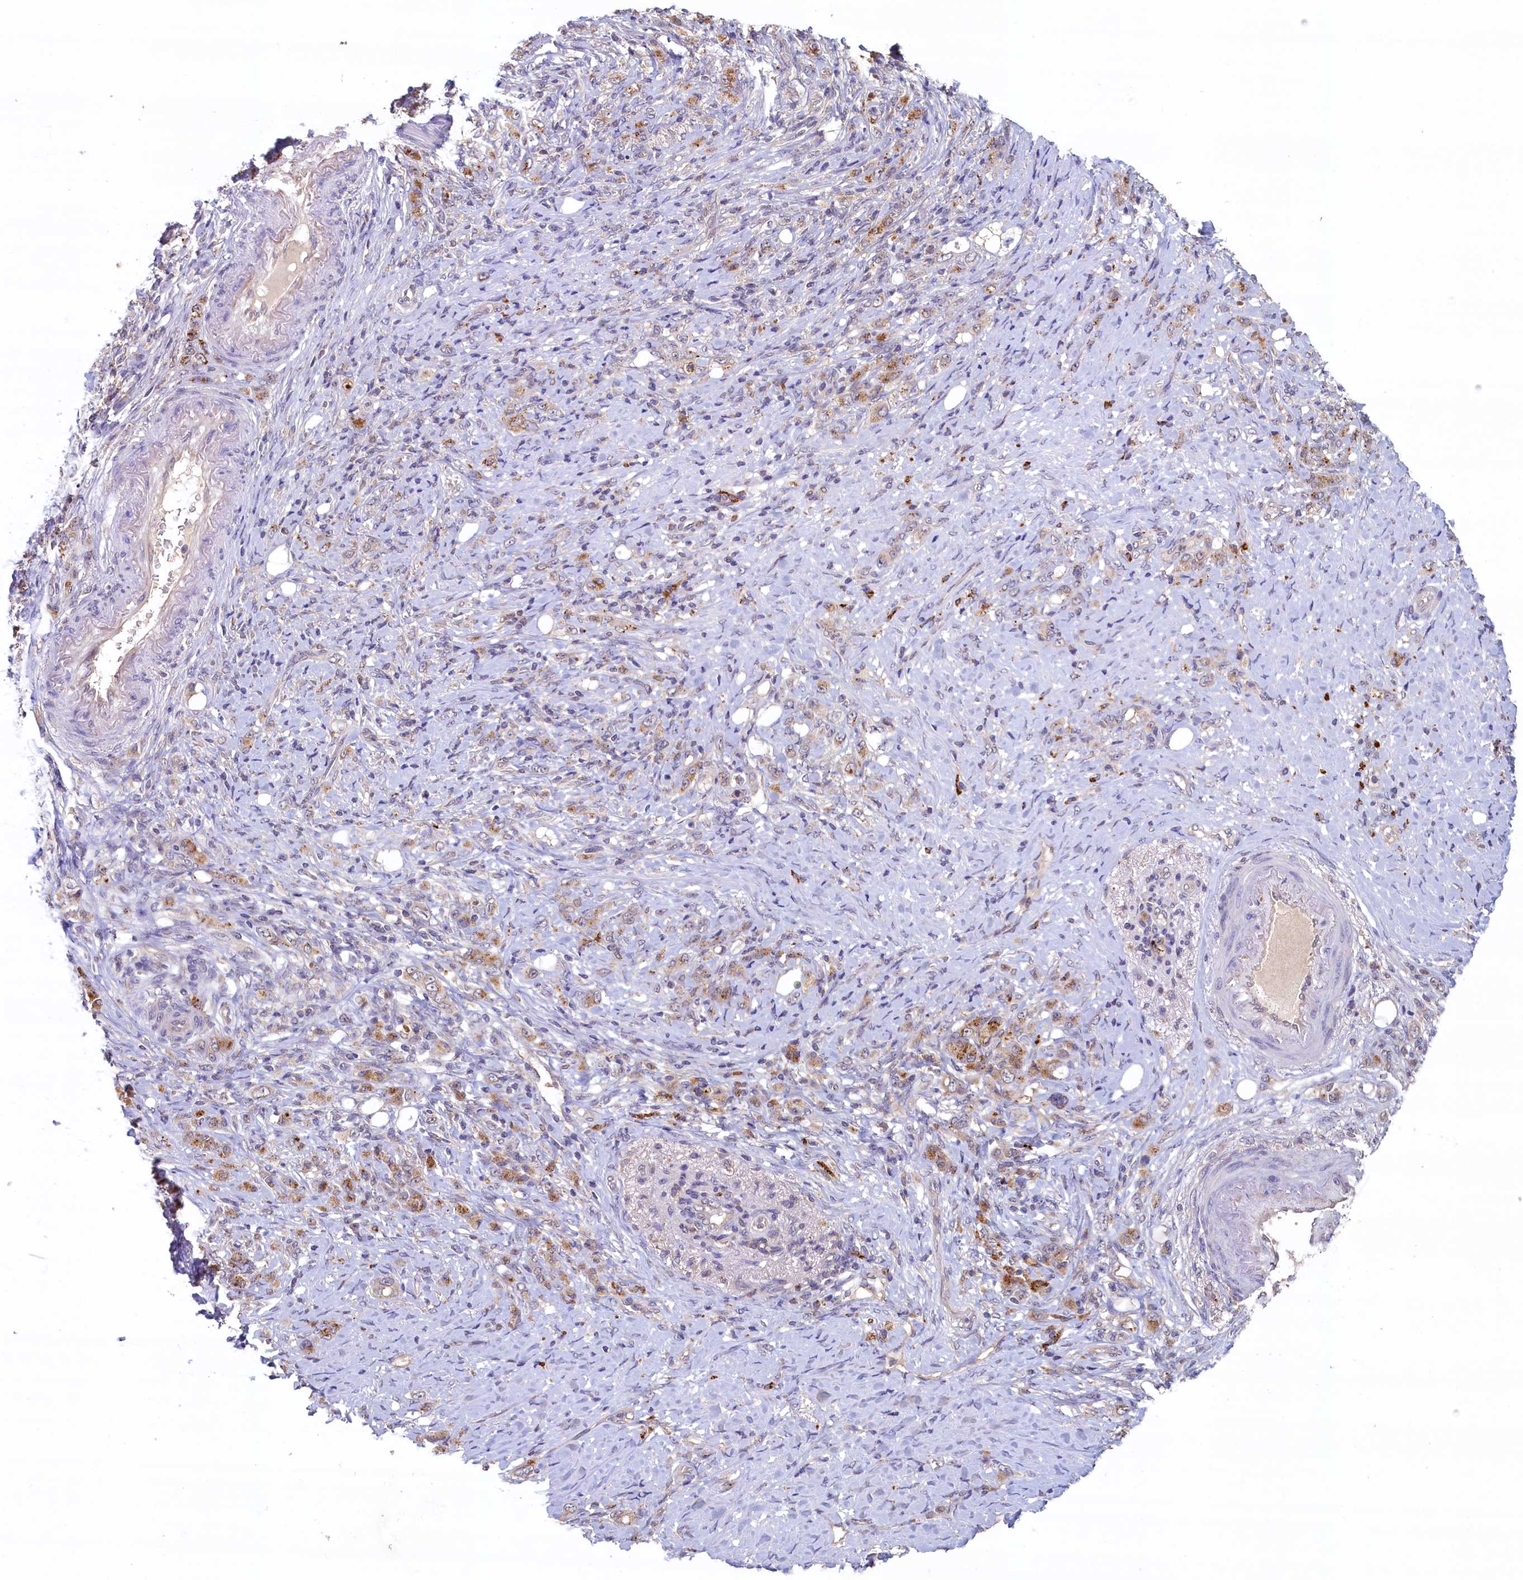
{"staining": {"intensity": "moderate", "quantity": "25%-75%", "location": "cytoplasmic/membranous"}, "tissue": "stomach cancer", "cell_type": "Tumor cells", "image_type": "cancer", "snomed": [{"axis": "morphology", "description": "Adenocarcinoma, NOS"}, {"axis": "topography", "description": "Stomach"}], "caption": "The photomicrograph exhibits staining of stomach cancer (adenocarcinoma), revealing moderate cytoplasmic/membranous protein positivity (brown color) within tumor cells. (DAB = brown stain, brightfield microscopy at high magnification).", "gene": "NUBP2", "patient": {"sex": "female", "age": 79}}